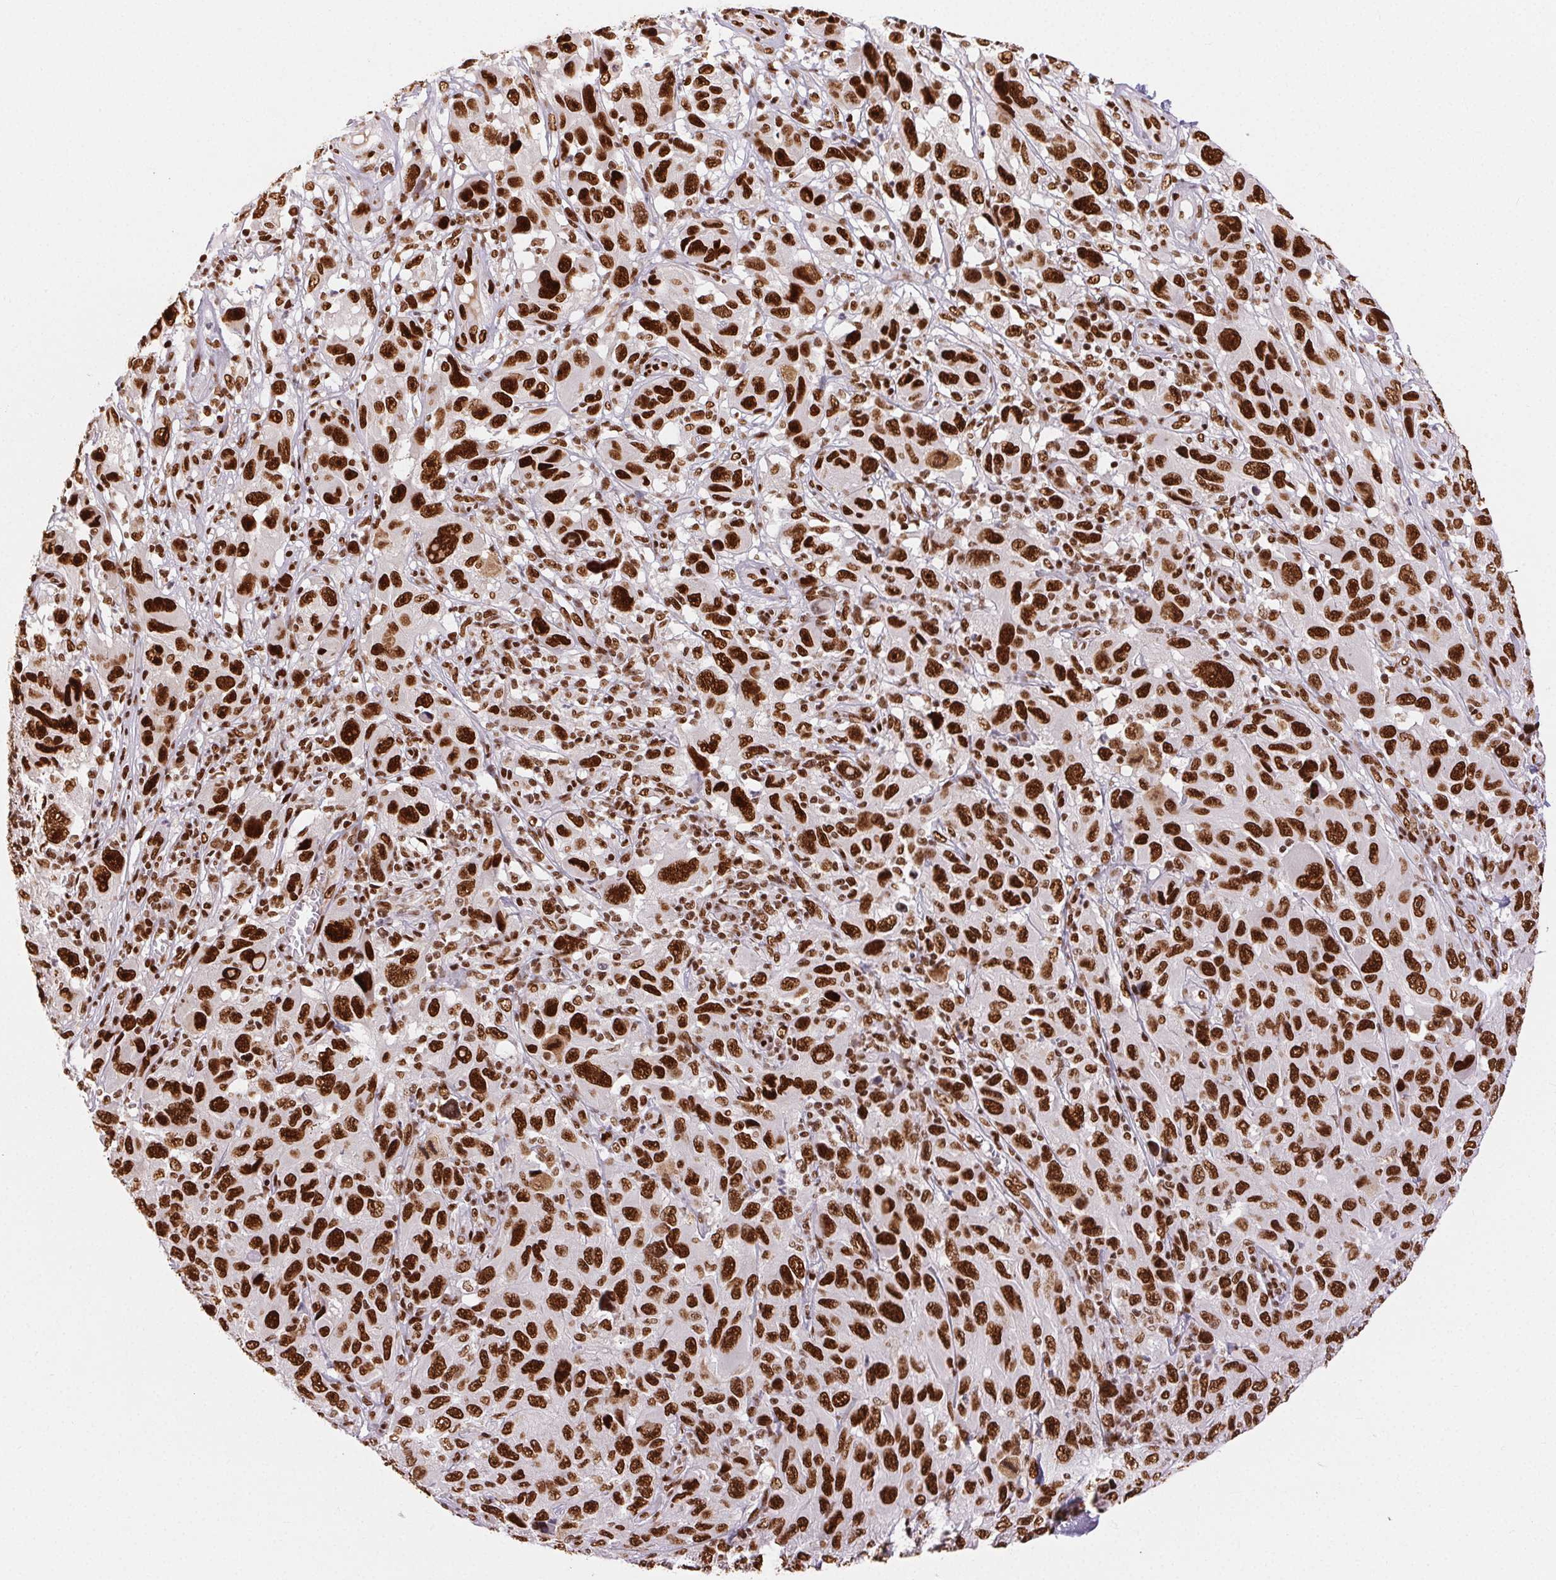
{"staining": {"intensity": "strong", "quantity": ">75%", "location": "nuclear"}, "tissue": "melanoma", "cell_type": "Tumor cells", "image_type": "cancer", "snomed": [{"axis": "morphology", "description": "Malignant melanoma, NOS"}, {"axis": "topography", "description": "Skin"}], "caption": "Immunohistochemical staining of malignant melanoma exhibits high levels of strong nuclear staining in about >75% of tumor cells.", "gene": "ZNF80", "patient": {"sex": "male", "age": 53}}